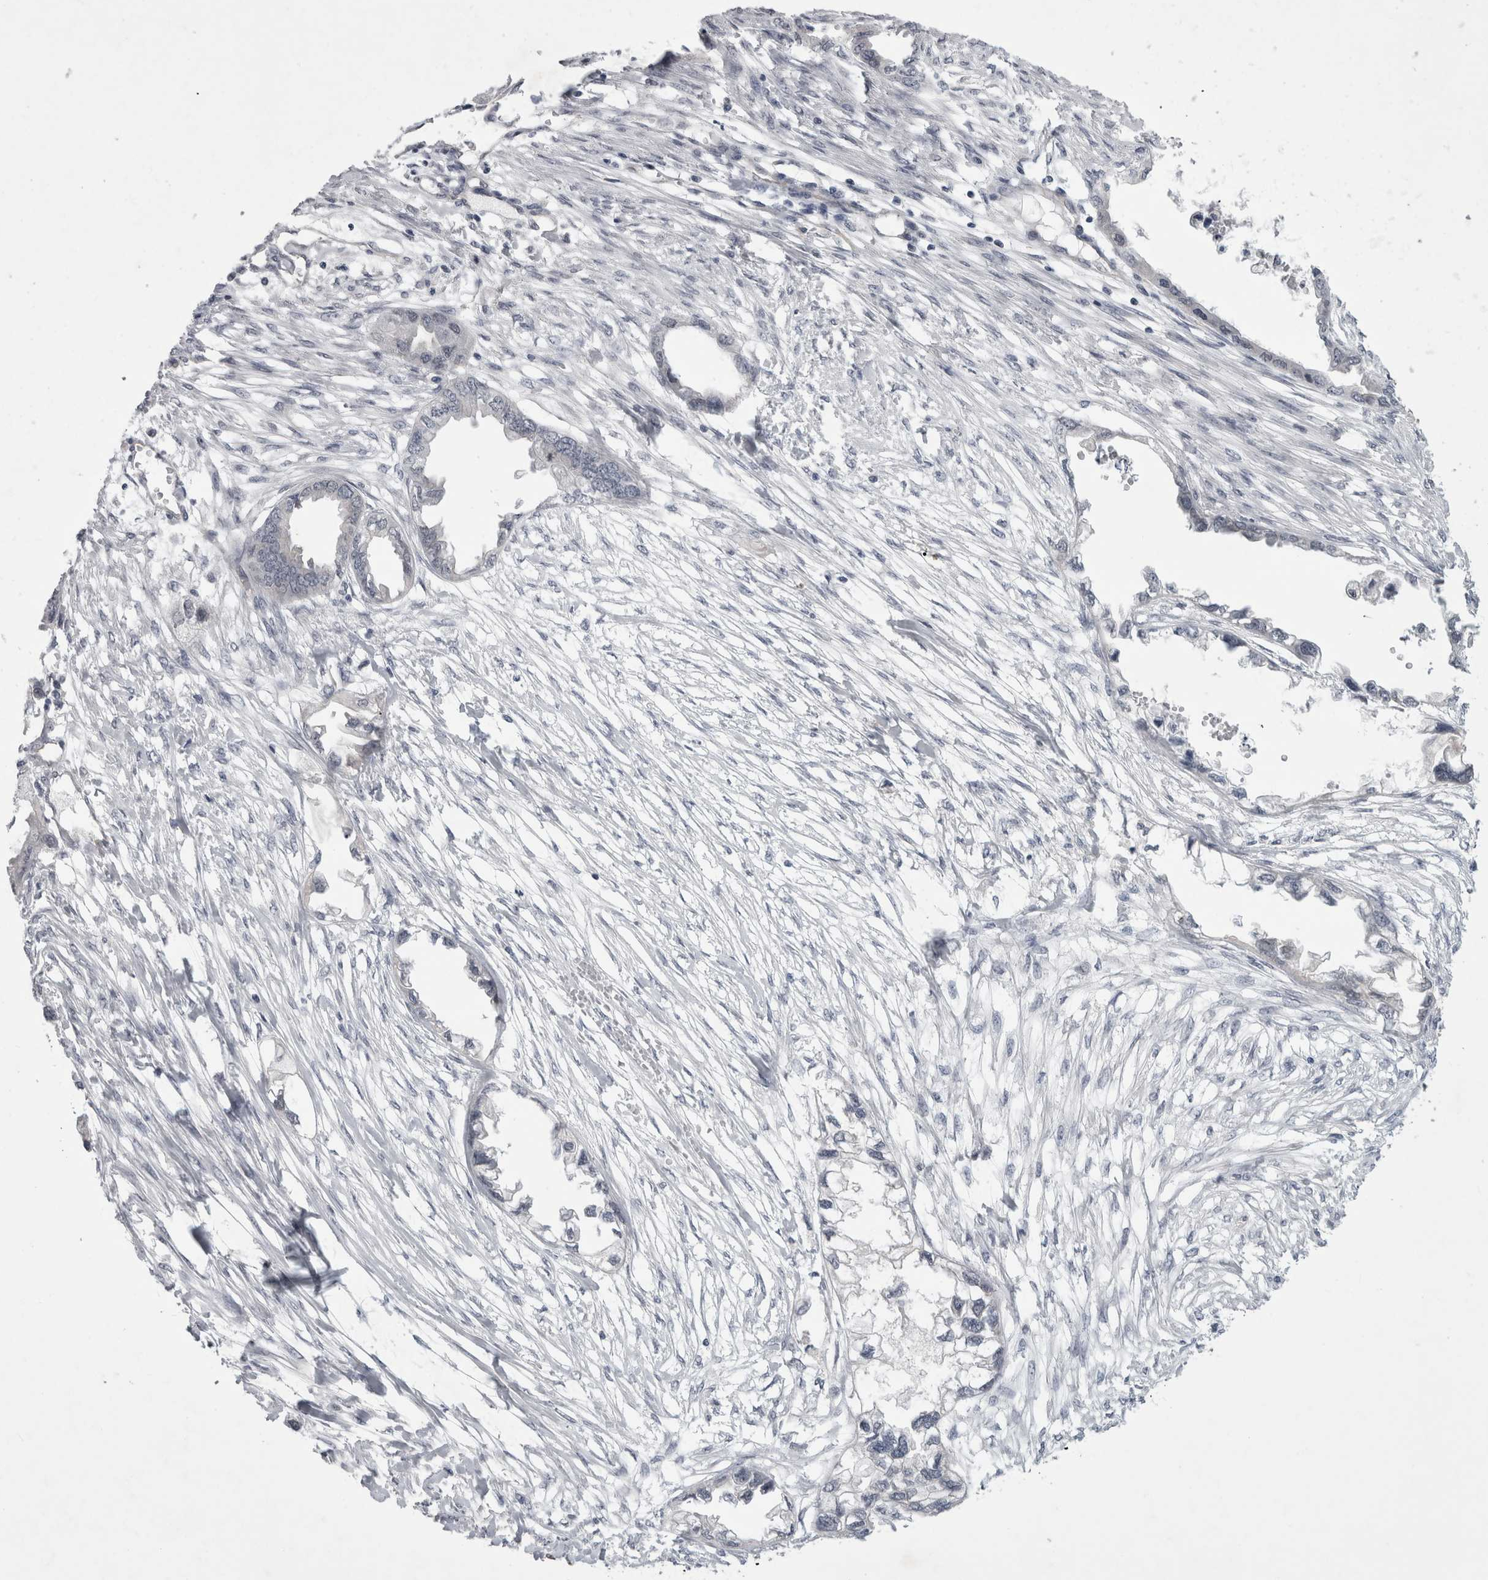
{"staining": {"intensity": "negative", "quantity": "none", "location": "none"}, "tissue": "endometrial cancer", "cell_type": "Tumor cells", "image_type": "cancer", "snomed": [{"axis": "morphology", "description": "Adenocarcinoma, NOS"}, {"axis": "morphology", "description": "Adenocarcinoma, metastatic, NOS"}, {"axis": "topography", "description": "Adipose tissue"}, {"axis": "topography", "description": "Endometrium"}], "caption": "There is no significant positivity in tumor cells of endometrial cancer (metastatic adenocarcinoma). (DAB IHC, high magnification).", "gene": "PARP11", "patient": {"sex": "female", "age": 67}}